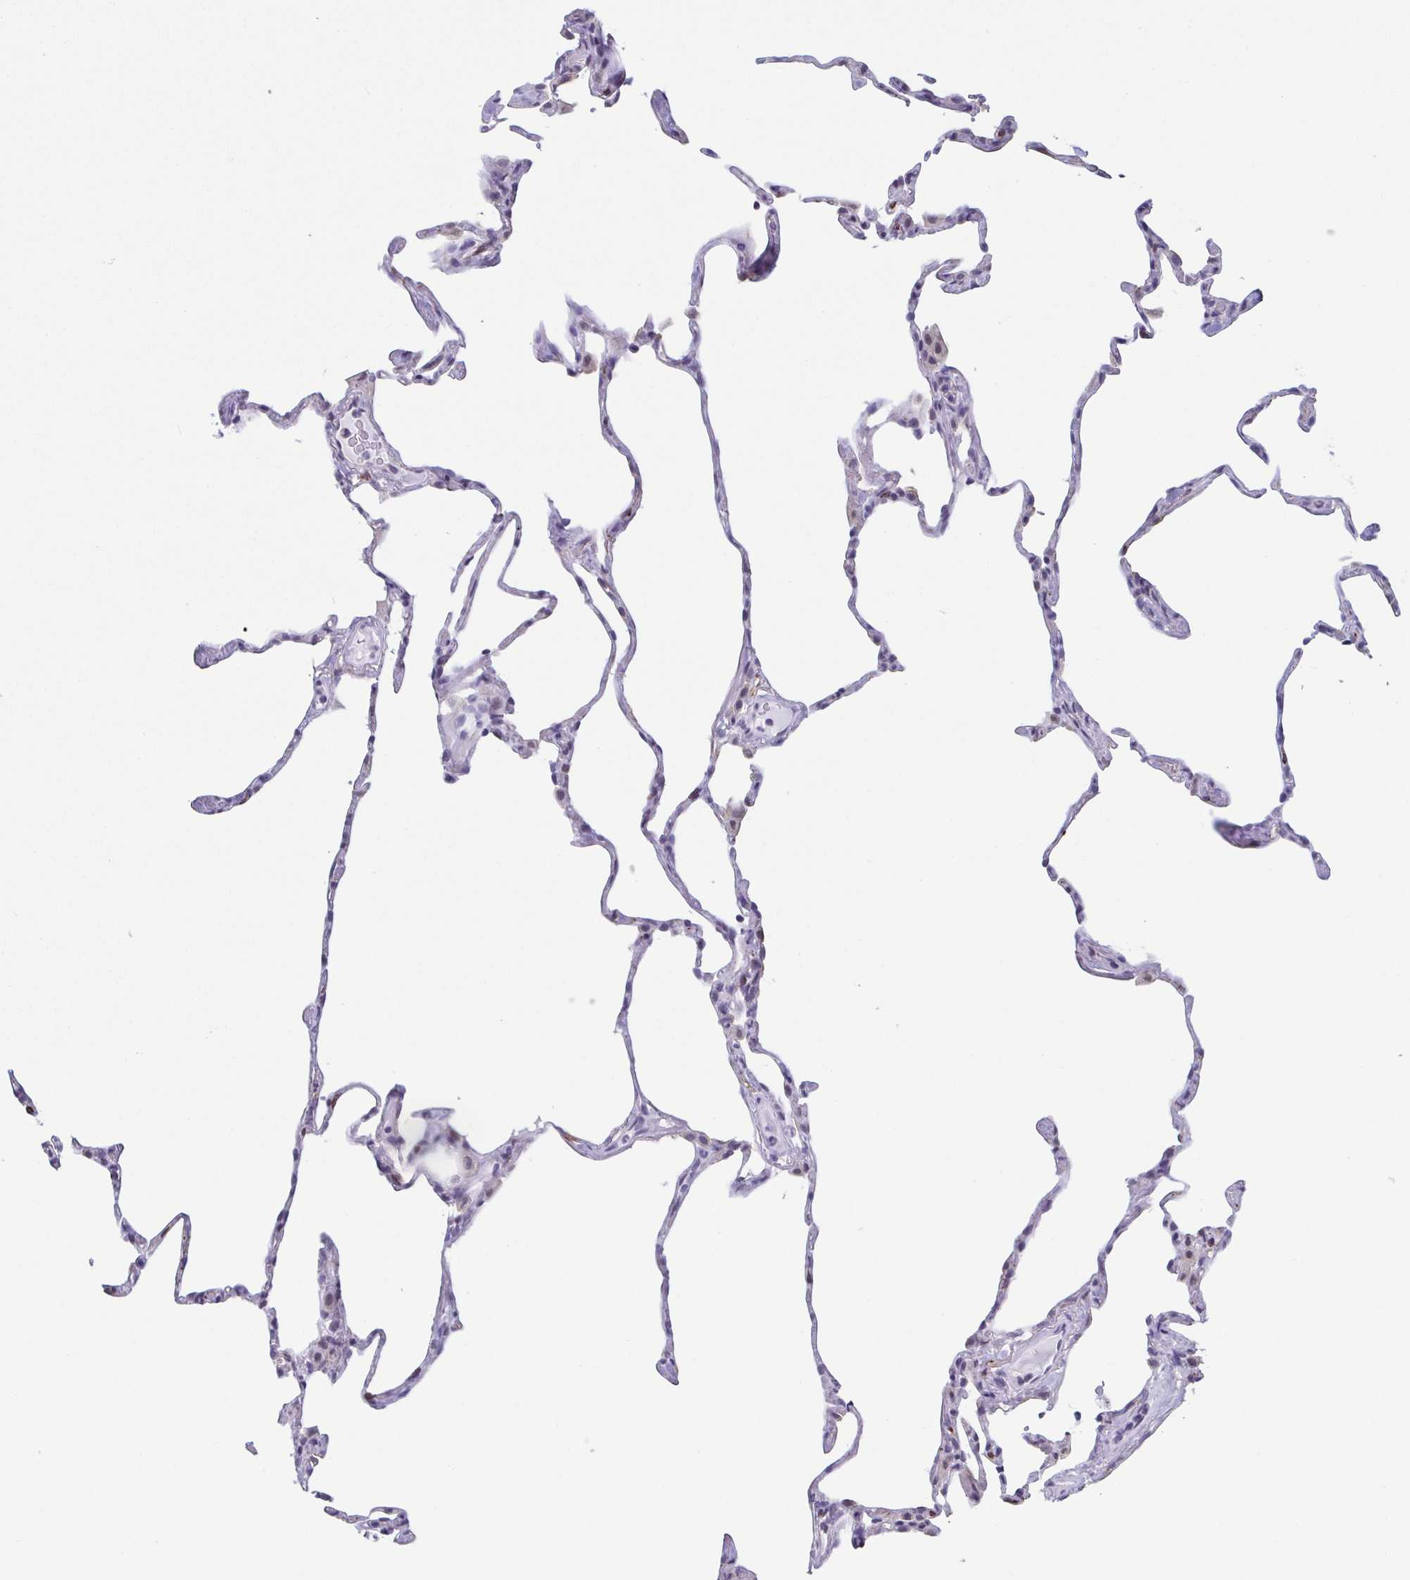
{"staining": {"intensity": "negative", "quantity": "none", "location": "none"}, "tissue": "lung", "cell_type": "Alveolar cells", "image_type": "normal", "snomed": [{"axis": "morphology", "description": "Normal tissue, NOS"}, {"axis": "topography", "description": "Lung"}], "caption": "This is an immunohistochemistry micrograph of normal lung. There is no positivity in alveolar cells.", "gene": "TMEM92", "patient": {"sex": "male", "age": 65}}